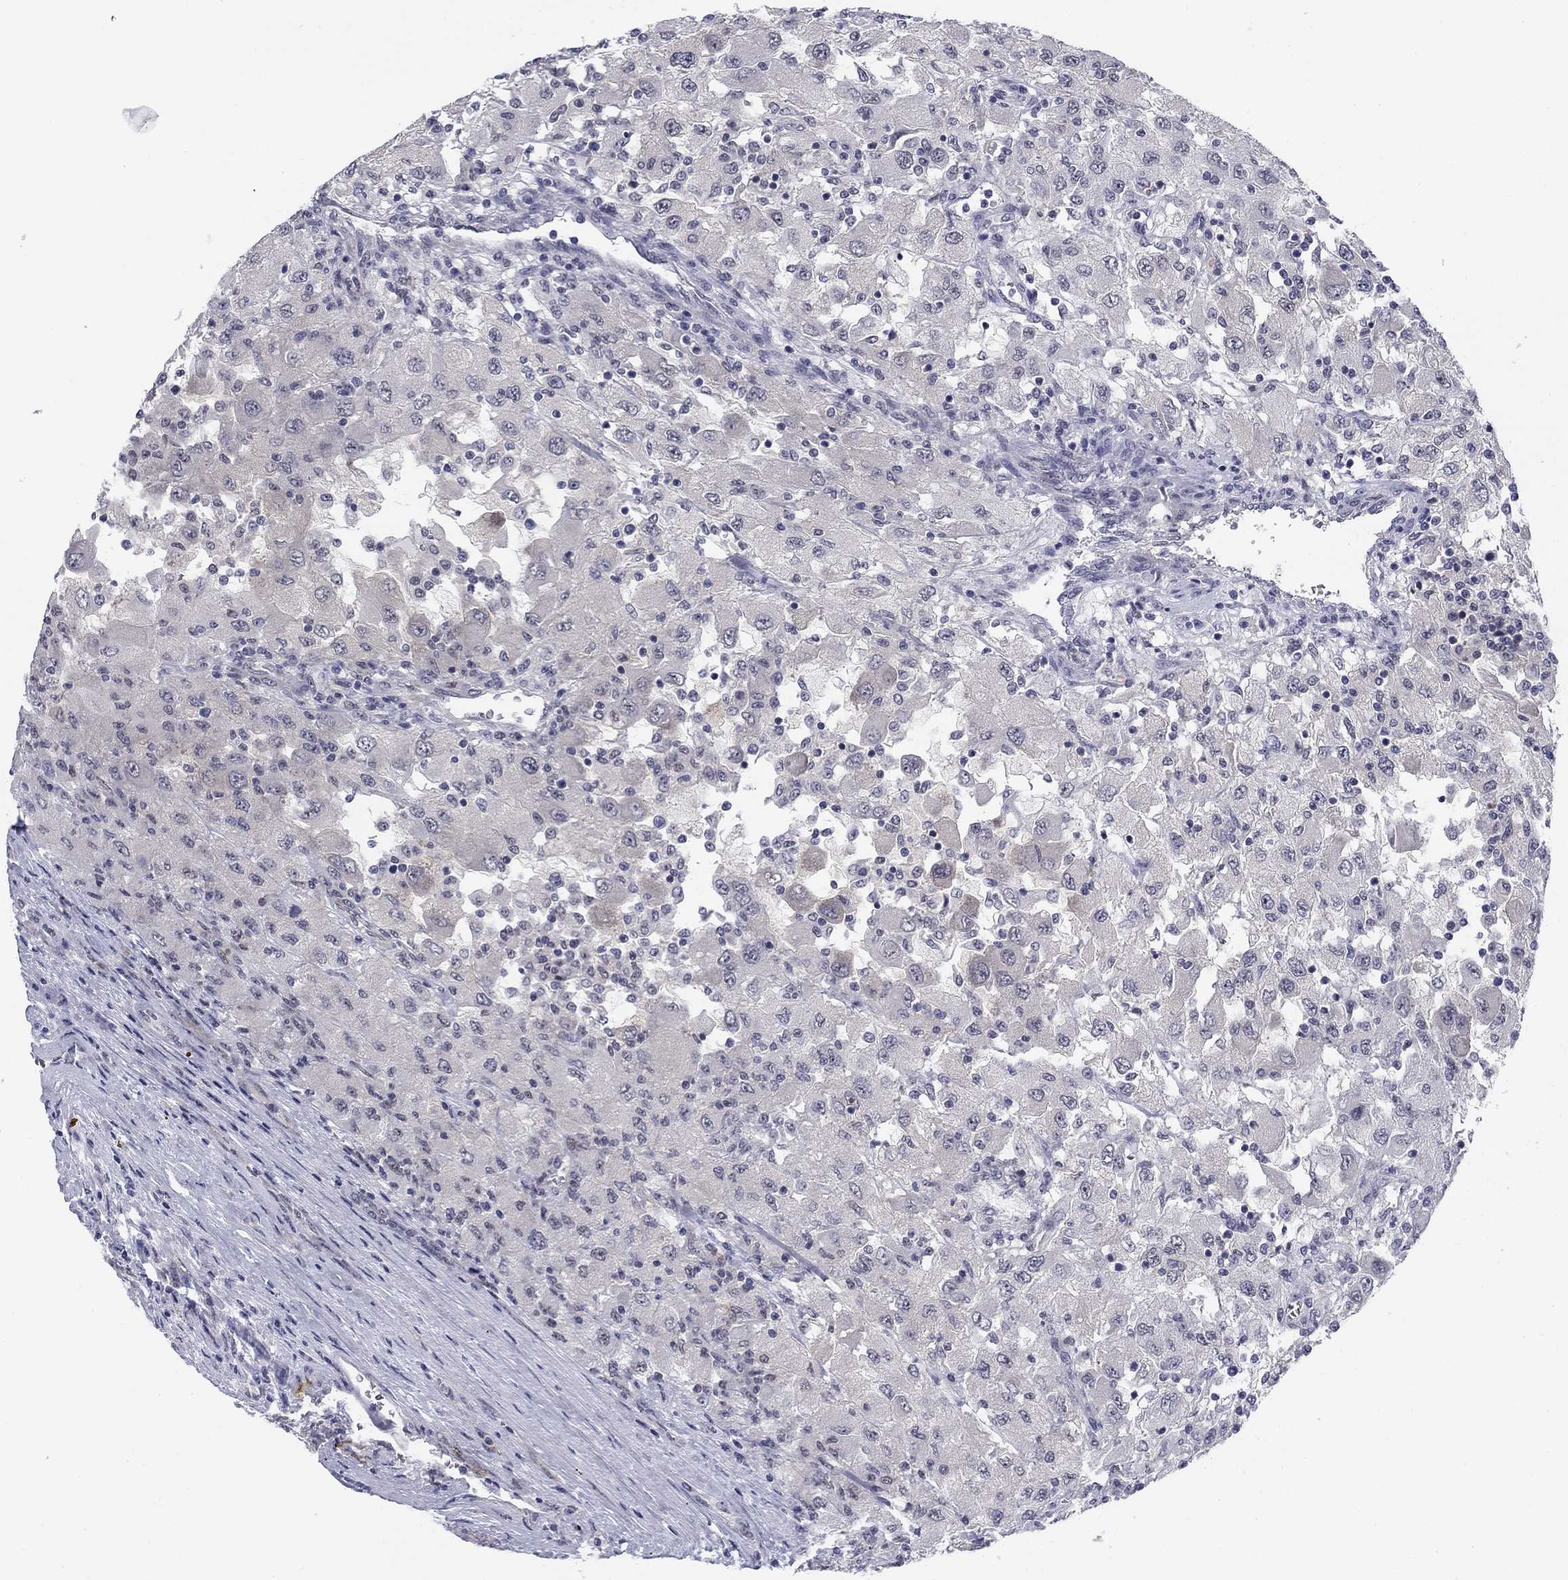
{"staining": {"intensity": "negative", "quantity": "none", "location": "none"}, "tissue": "renal cancer", "cell_type": "Tumor cells", "image_type": "cancer", "snomed": [{"axis": "morphology", "description": "Adenocarcinoma, NOS"}, {"axis": "topography", "description": "Kidney"}], "caption": "Tumor cells show no significant protein expression in adenocarcinoma (renal). (DAB (3,3'-diaminobenzidine) immunohistochemistry (IHC) with hematoxylin counter stain).", "gene": "TIGD4", "patient": {"sex": "female", "age": 67}}